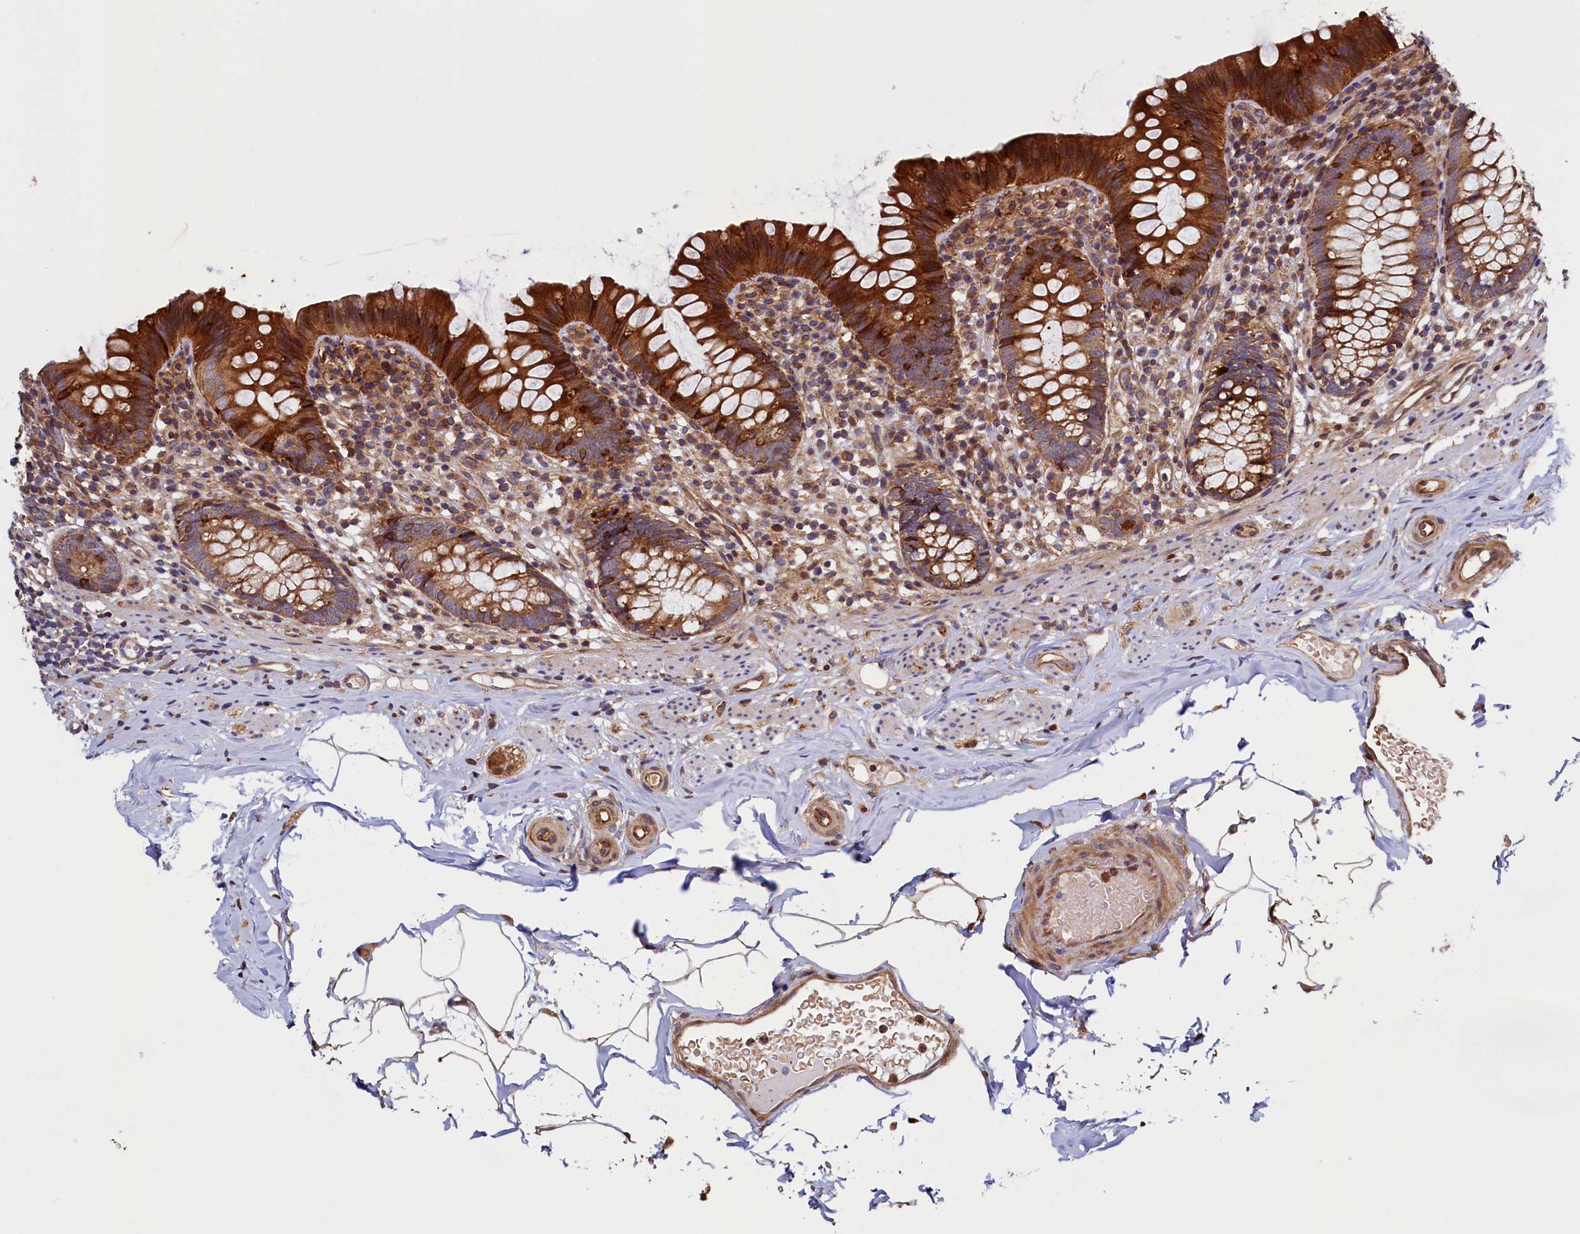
{"staining": {"intensity": "strong", "quantity": ">75%", "location": "cytoplasmic/membranous"}, "tissue": "appendix", "cell_type": "Glandular cells", "image_type": "normal", "snomed": [{"axis": "morphology", "description": "Normal tissue, NOS"}, {"axis": "topography", "description": "Appendix"}], "caption": "Approximately >75% of glandular cells in unremarkable human appendix exhibit strong cytoplasmic/membranous protein expression as visualized by brown immunohistochemical staining.", "gene": "ATXN2L", "patient": {"sex": "male", "age": 55}}